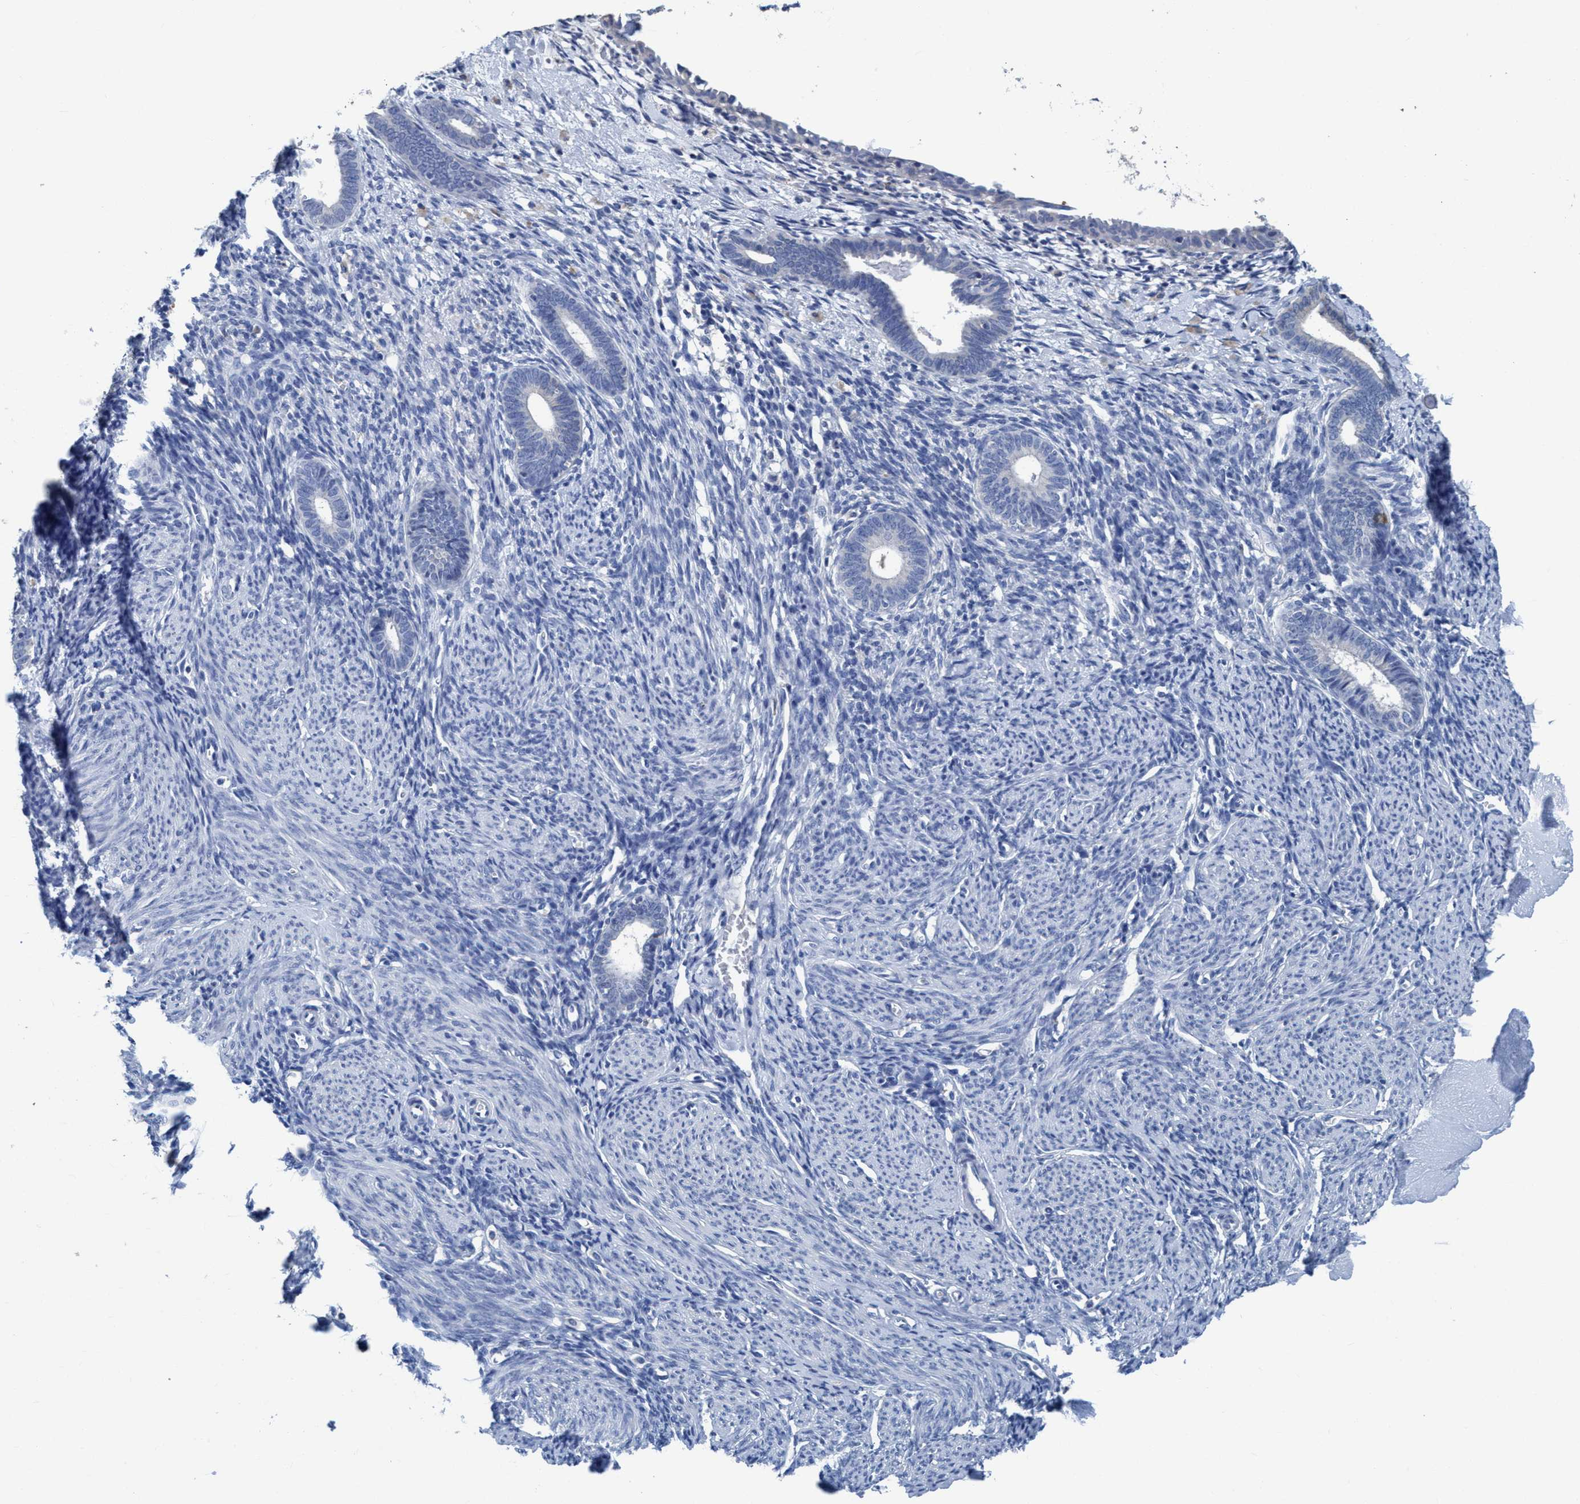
{"staining": {"intensity": "negative", "quantity": "none", "location": "none"}, "tissue": "endometrium", "cell_type": "Cells in endometrial stroma", "image_type": "normal", "snomed": [{"axis": "morphology", "description": "Normal tissue, NOS"}, {"axis": "morphology", "description": "Adenocarcinoma, NOS"}, {"axis": "topography", "description": "Endometrium"}], "caption": "Image shows no protein expression in cells in endometrial stroma of benign endometrium.", "gene": "DNAI1", "patient": {"sex": "female", "age": 57}}